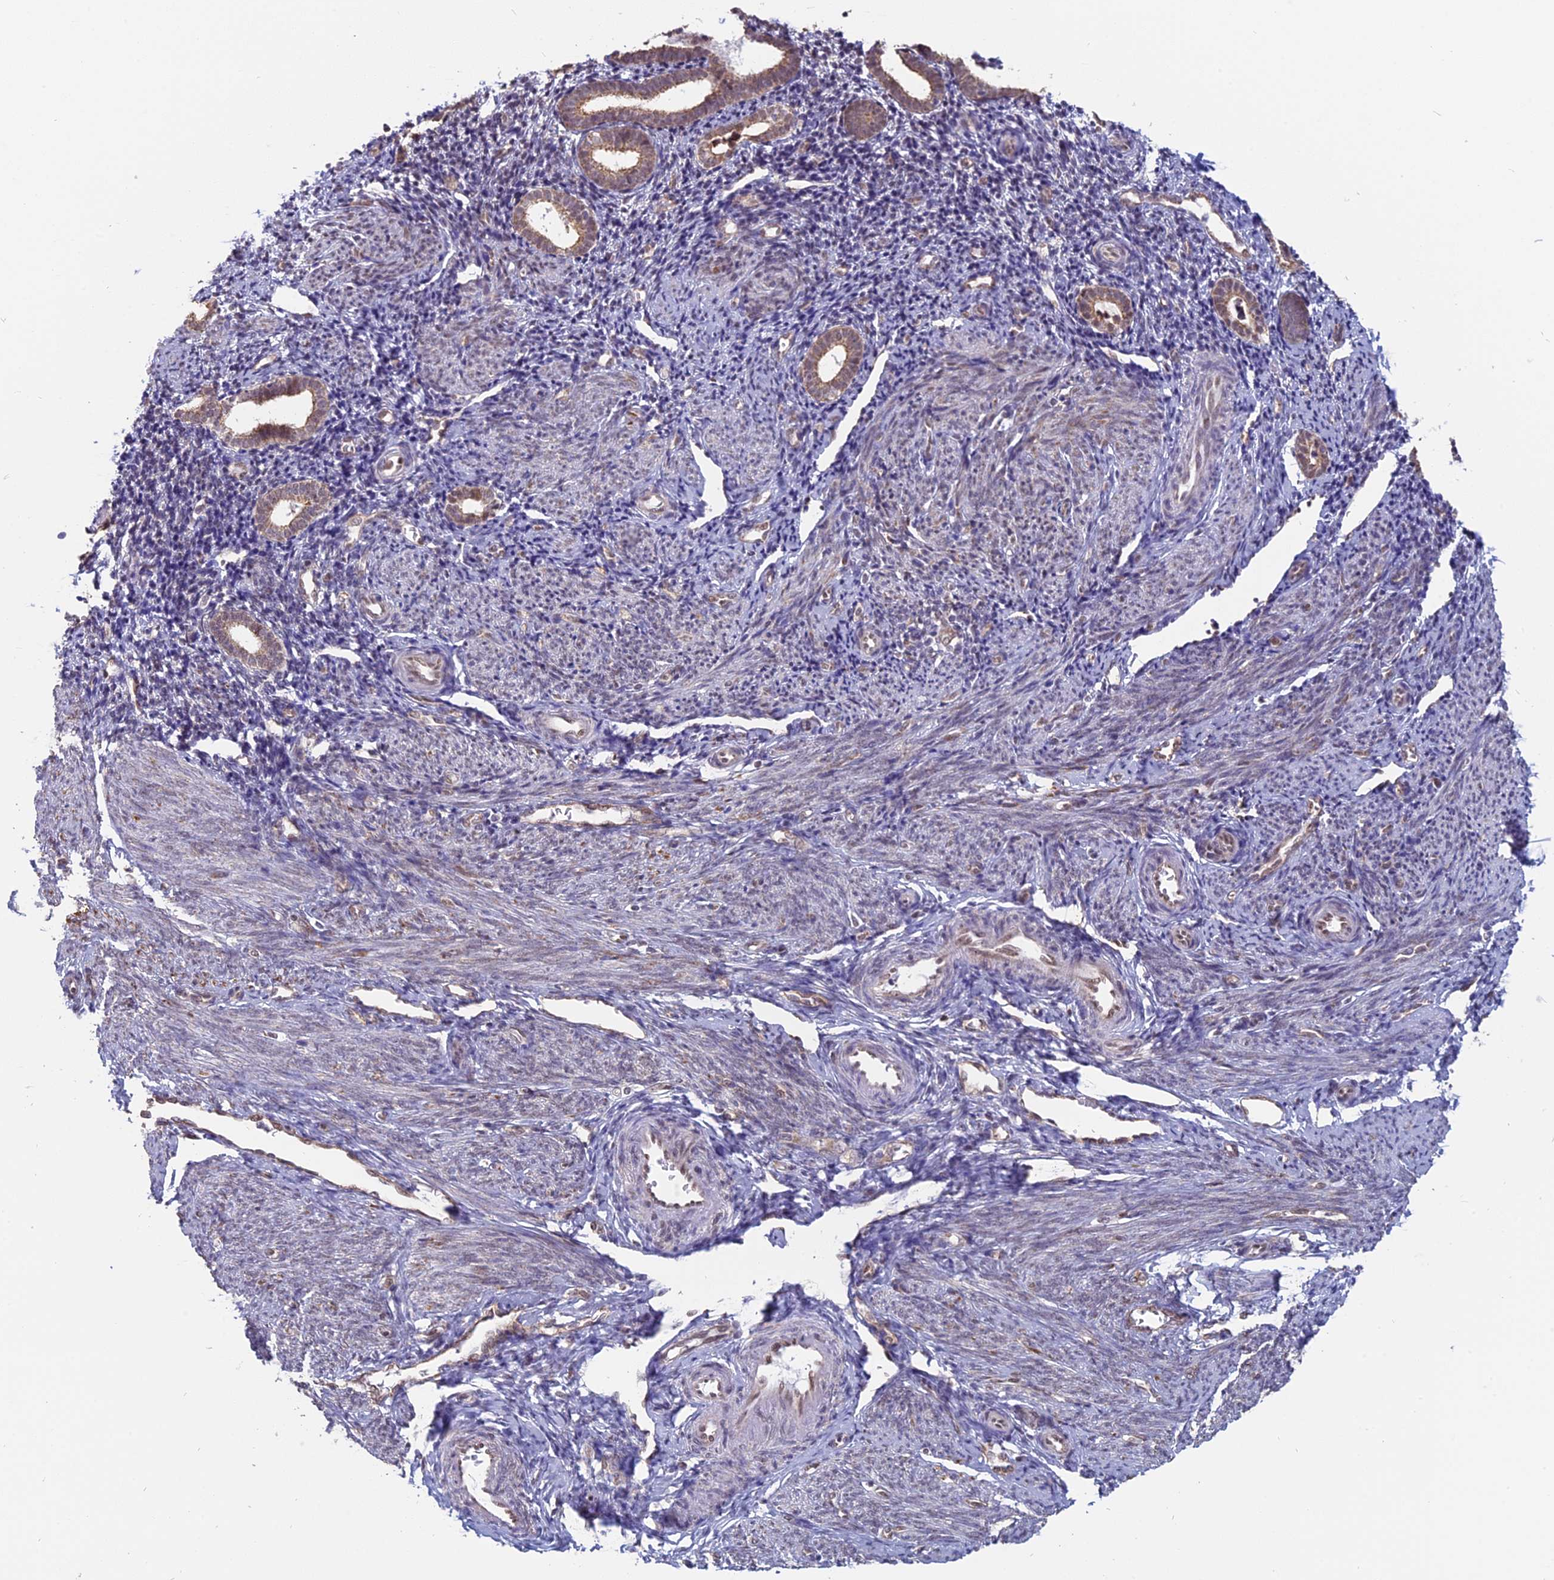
{"staining": {"intensity": "weak", "quantity": "<25%", "location": "nuclear"}, "tissue": "endometrium", "cell_type": "Cells in endometrial stroma", "image_type": "normal", "snomed": [{"axis": "morphology", "description": "Normal tissue, NOS"}, {"axis": "topography", "description": "Endometrium"}], "caption": "DAB (3,3'-diaminobenzidine) immunohistochemical staining of unremarkable endometrium displays no significant expression in cells in endometrial stroma. (Stains: DAB (3,3'-diaminobenzidine) IHC with hematoxylin counter stain, Microscopy: brightfield microscopy at high magnification).", "gene": "ARHGAP40", "patient": {"sex": "female", "age": 56}}